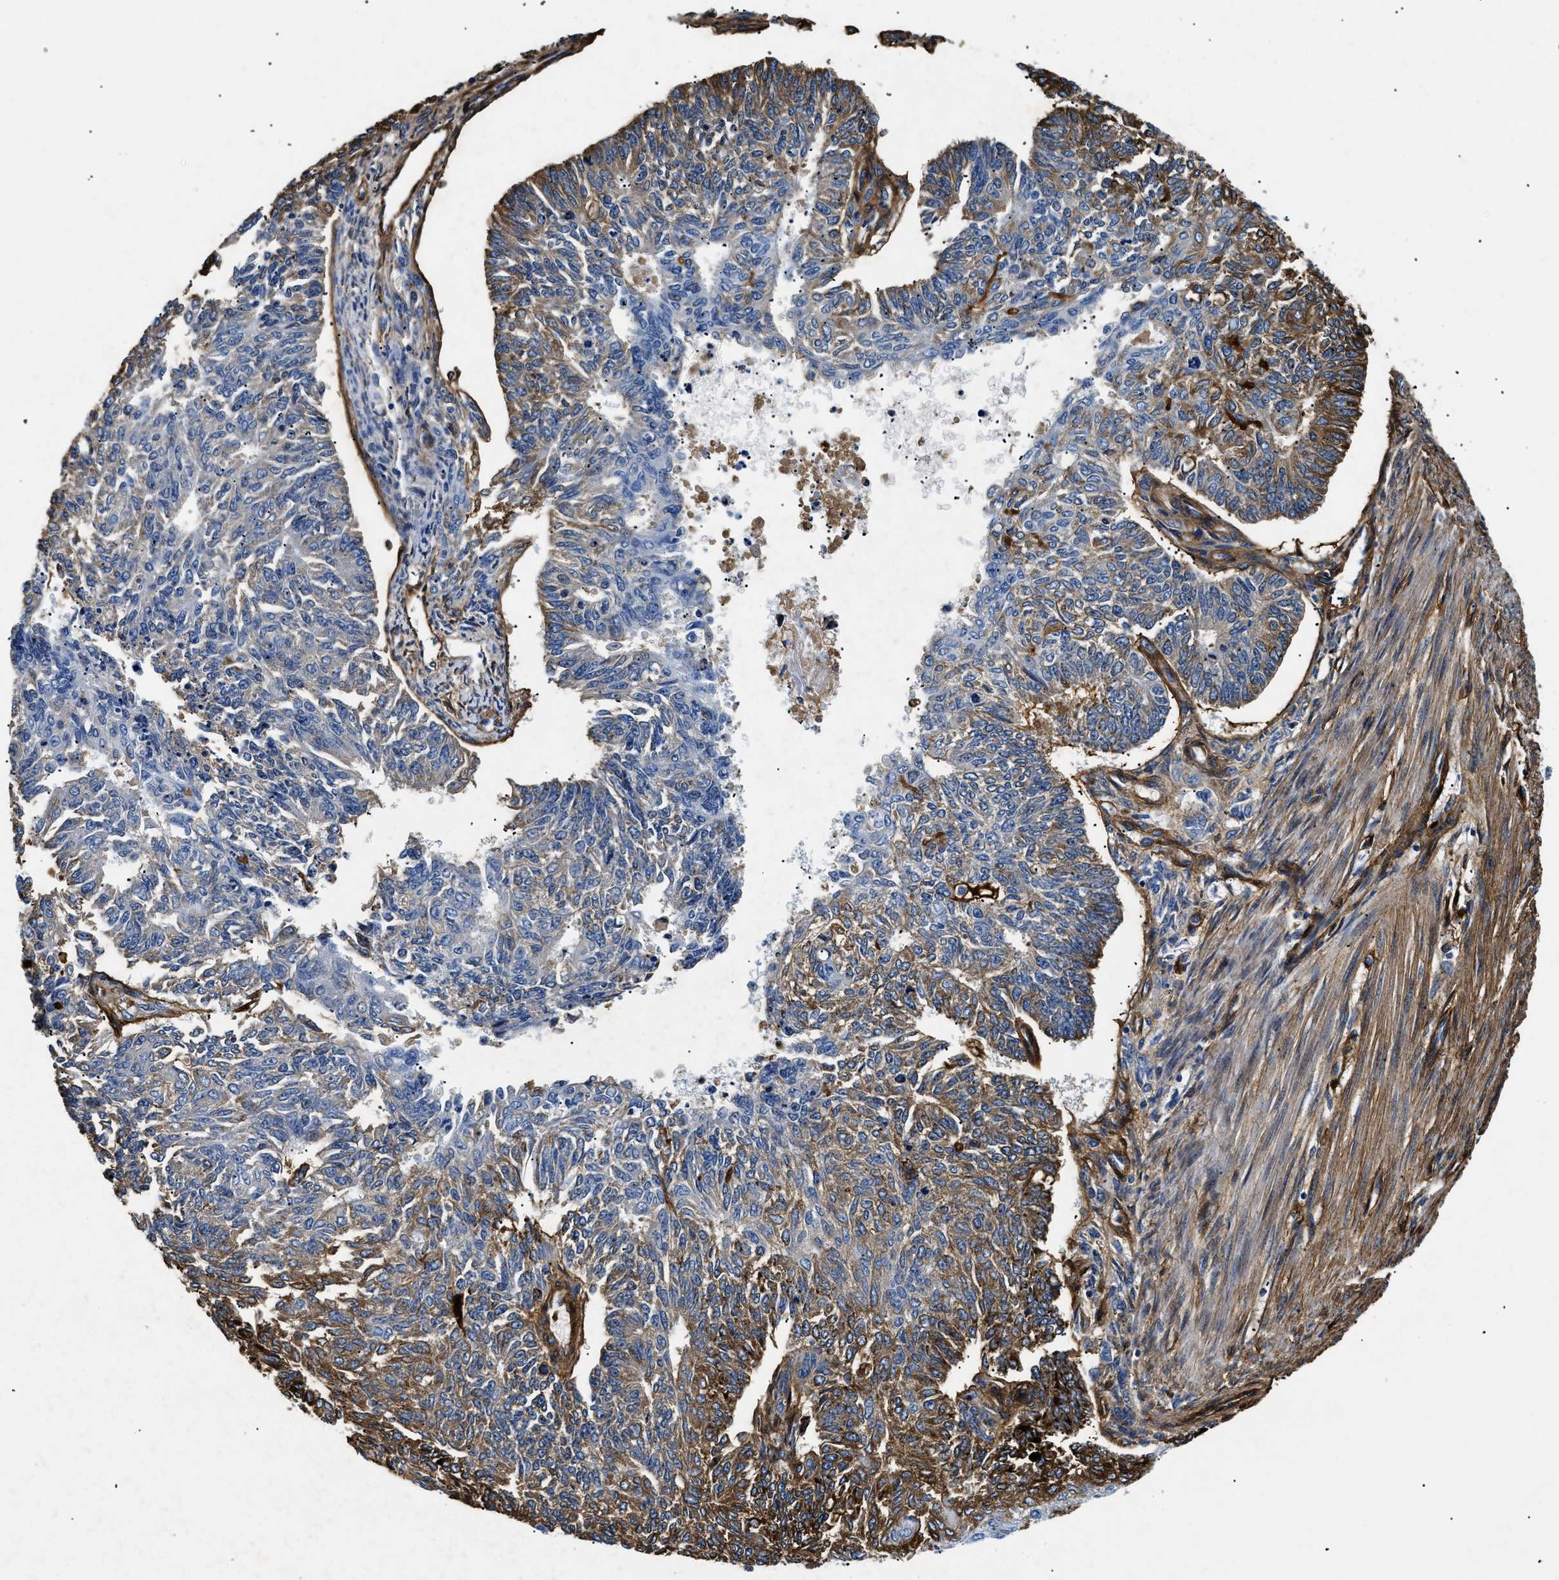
{"staining": {"intensity": "strong", "quantity": "<25%", "location": "cytoplasmic/membranous"}, "tissue": "endometrial cancer", "cell_type": "Tumor cells", "image_type": "cancer", "snomed": [{"axis": "morphology", "description": "Adenocarcinoma, NOS"}, {"axis": "topography", "description": "Endometrium"}], "caption": "About <25% of tumor cells in endometrial cancer reveal strong cytoplasmic/membranous protein staining as visualized by brown immunohistochemical staining.", "gene": "LAMA3", "patient": {"sex": "female", "age": 32}}